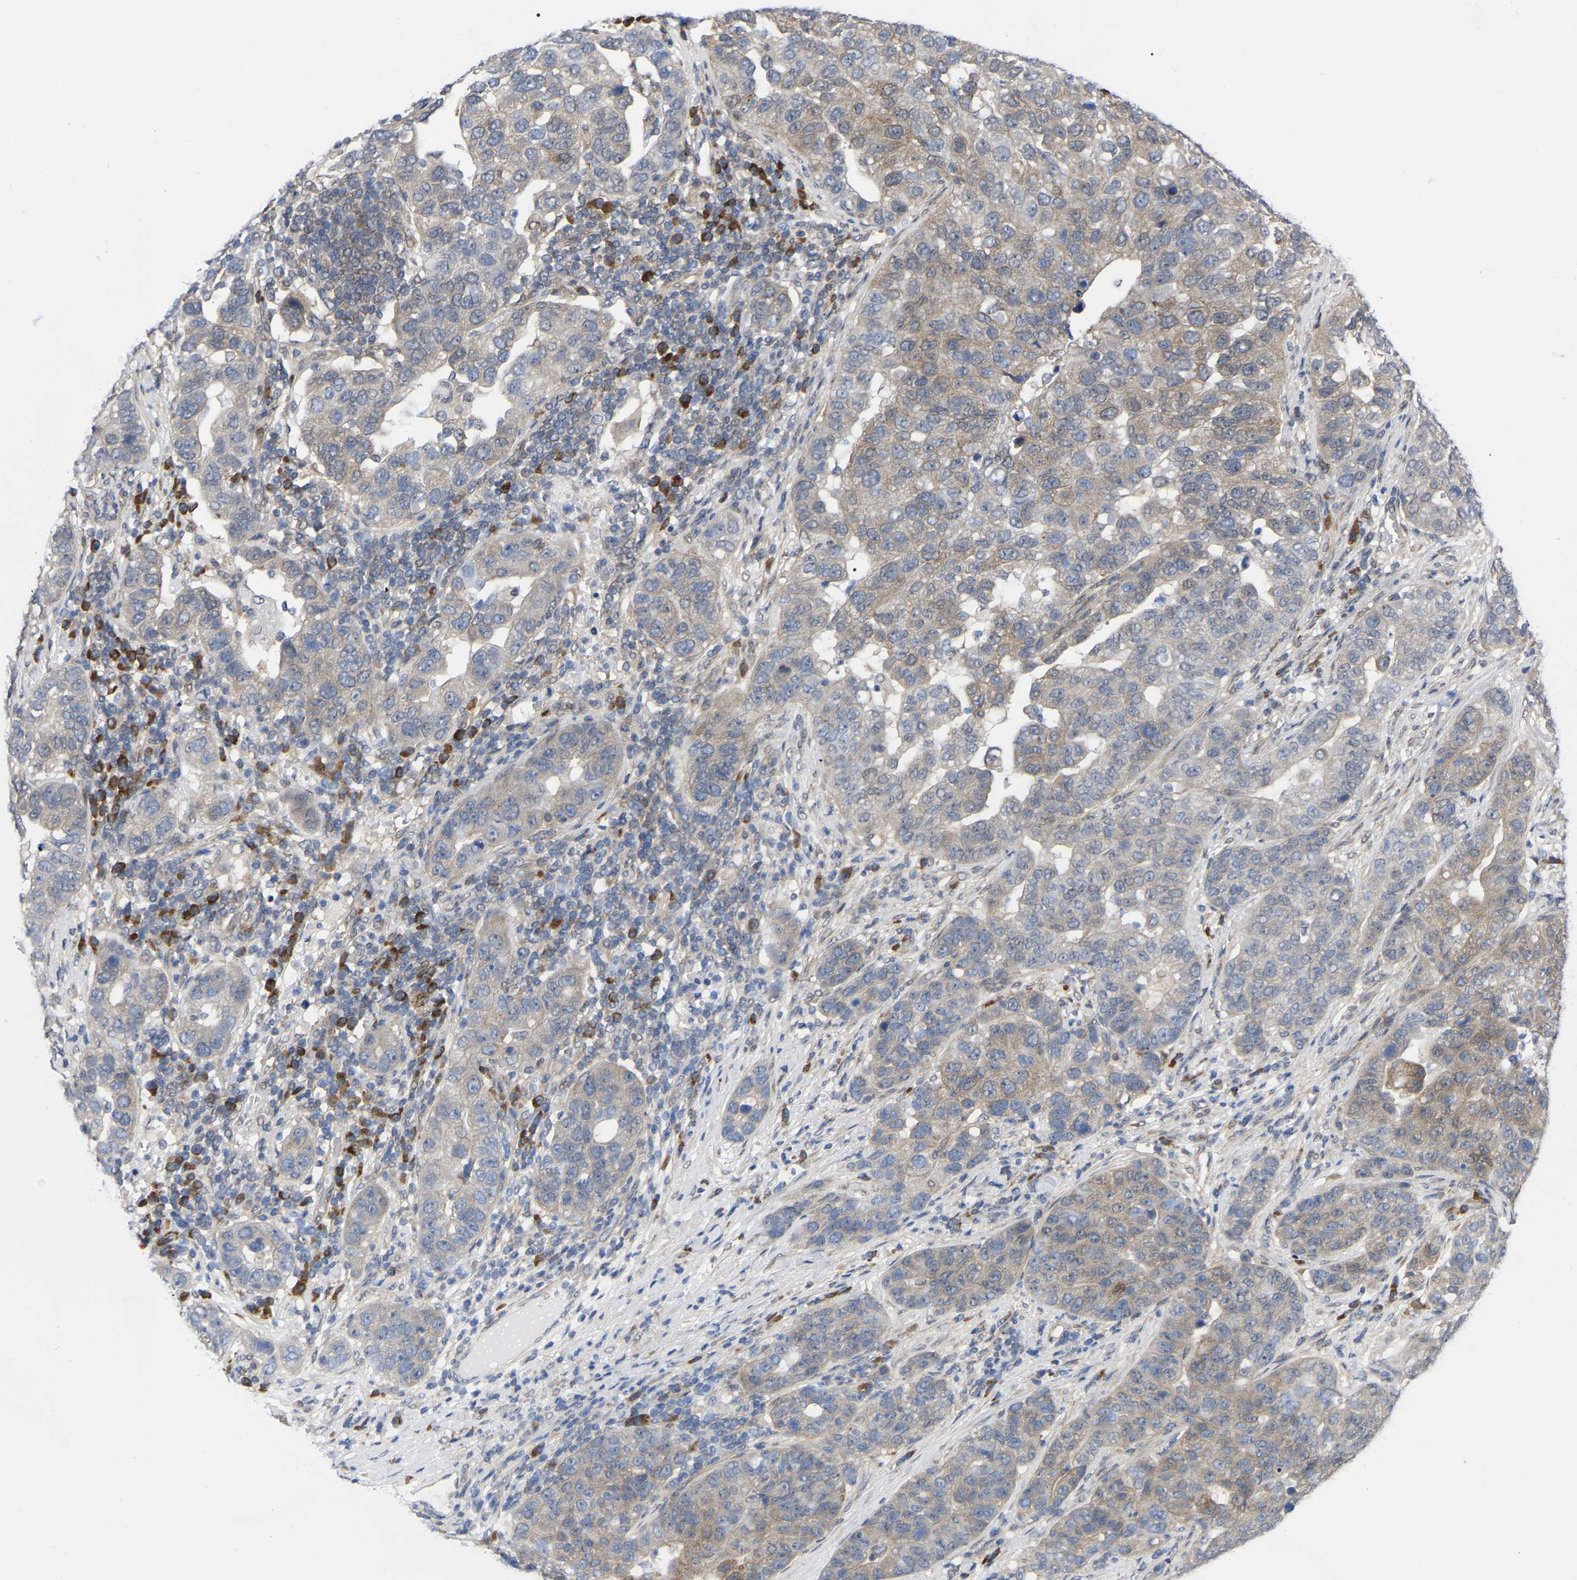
{"staining": {"intensity": "weak", "quantity": "<25%", "location": "cytoplasmic/membranous"}, "tissue": "pancreatic cancer", "cell_type": "Tumor cells", "image_type": "cancer", "snomed": [{"axis": "morphology", "description": "Adenocarcinoma, NOS"}, {"axis": "topography", "description": "Pancreas"}], "caption": "DAB (3,3'-diaminobenzidine) immunohistochemical staining of pancreatic cancer reveals no significant expression in tumor cells. (DAB (3,3'-diaminobenzidine) immunohistochemistry (IHC) with hematoxylin counter stain).", "gene": "UBE4B", "patient": {"sex": "female", "age": 61}}